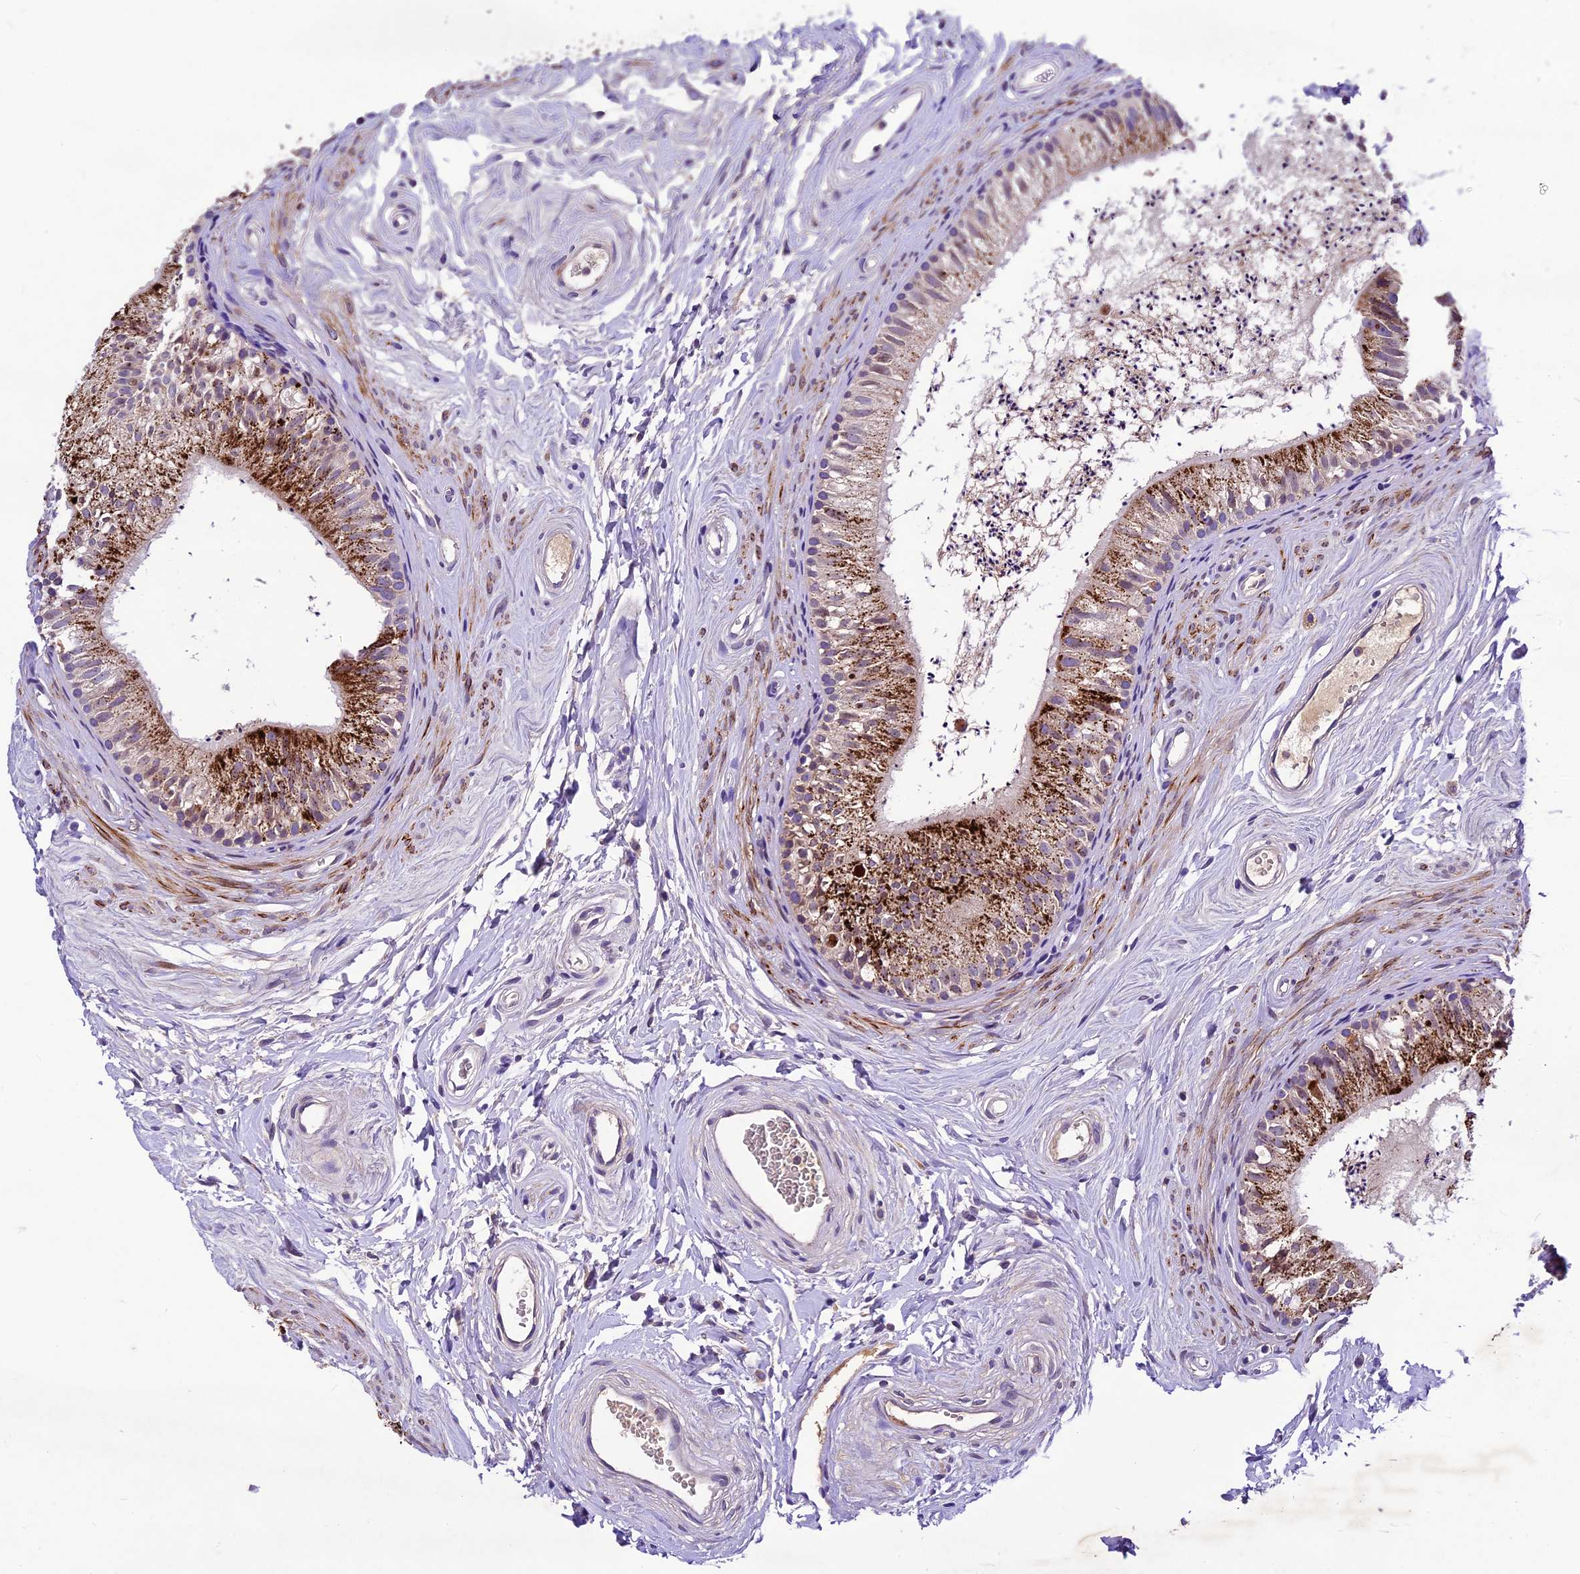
{"staining": {"intensity": "moderate", "quantity": "25%-75%", "location": "cytoplasmic/membranous"}, "tissue": "epididymis", "cell_type": "Glandular cells", "image_type": "normal", "snomed": [{"axis": "morphology", "description": "Normal tissue, NOS"}, {"axis": "topography", "description": "Epididymis"}], "caption": "Epididymis stained with IHC shows moderate cytoplasmic/membranous expression in about 25%-75% of glandular cells. (DAB (3,3'-diaminobenzidine) IHC with brightfield microscopy, high magnification).", "gene": "CILP2", "patient": {"sex": "male", "age": 56}}